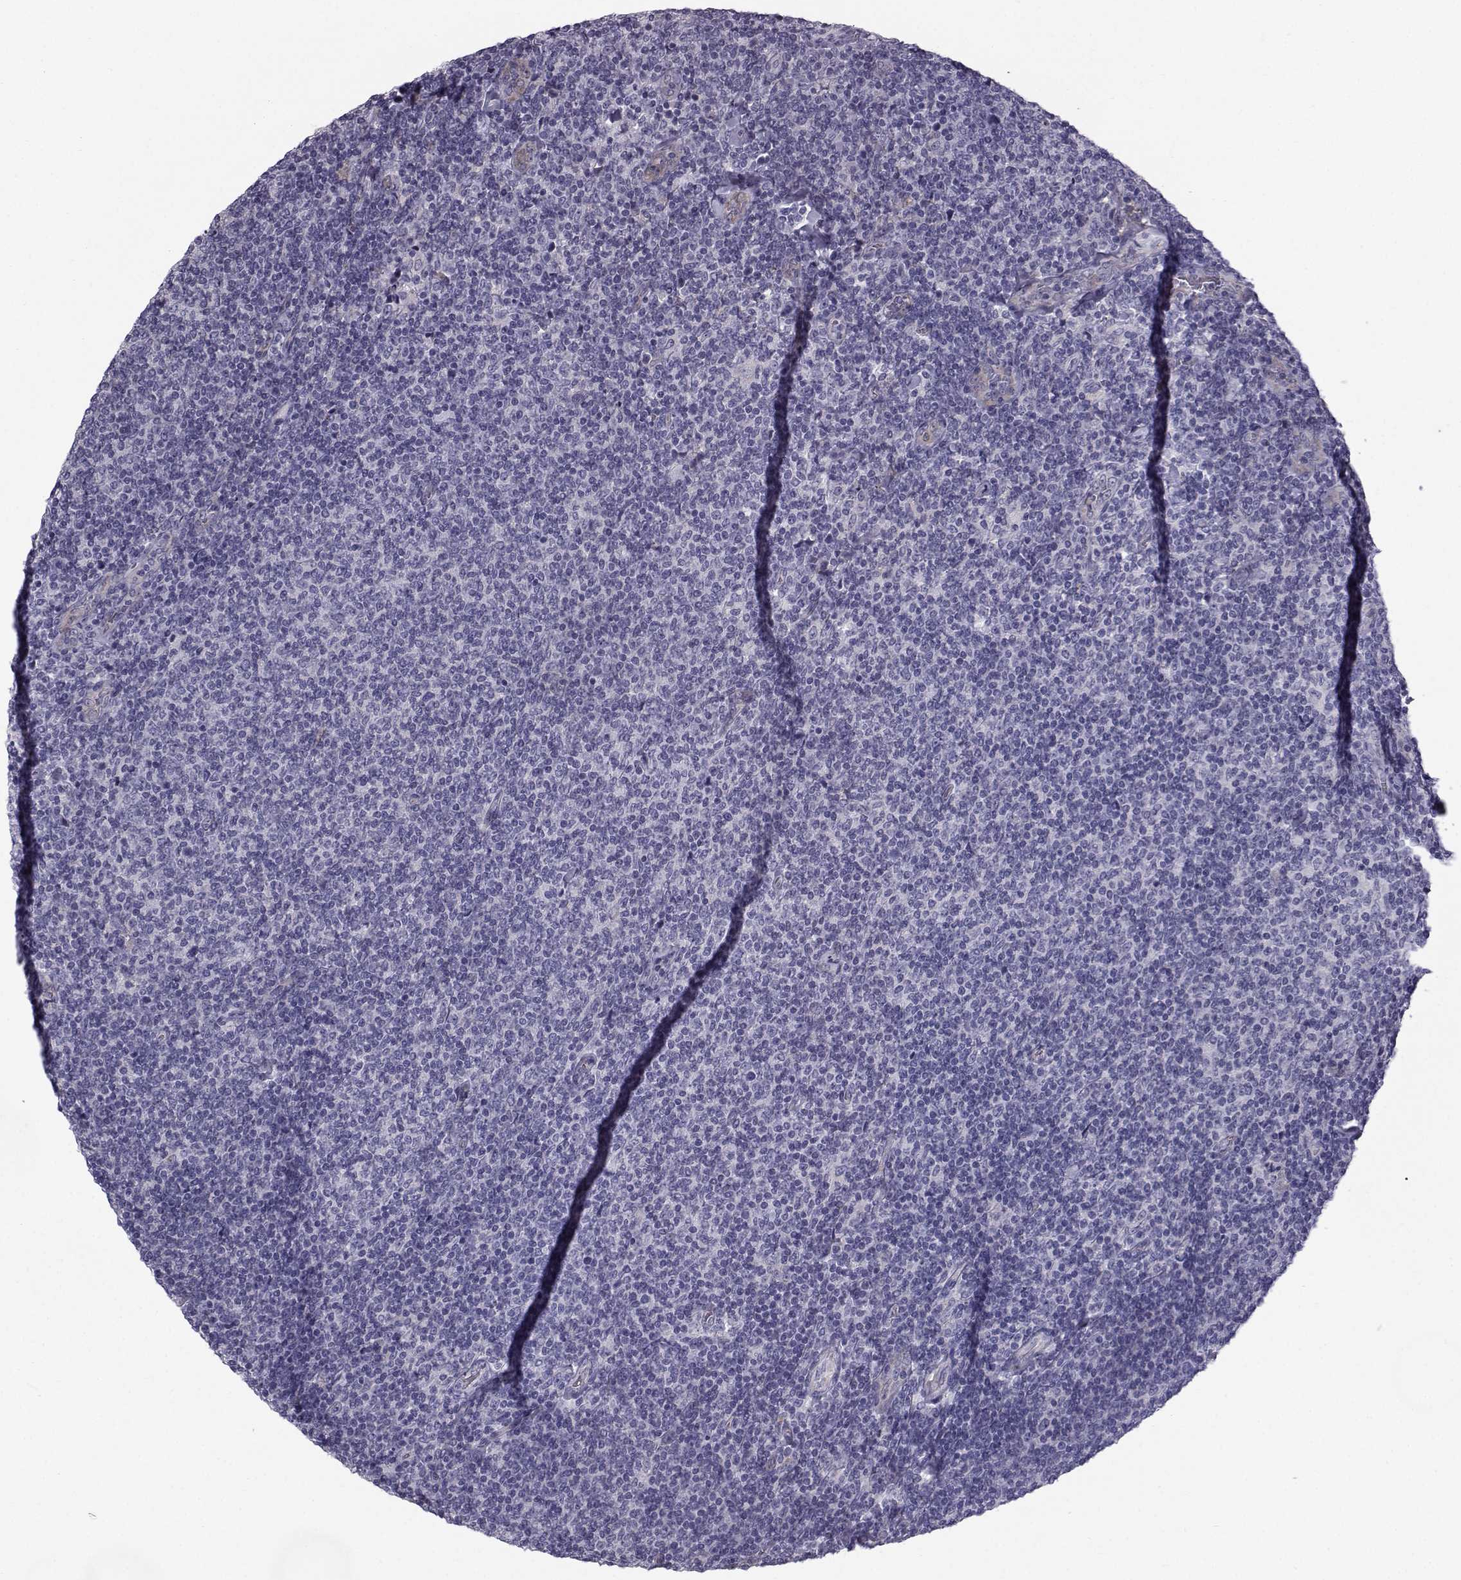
{"staining": {"intensity": "negative", "quantity": "none", "location": "none"}, "tissue": "lymphoma", "cell_type": "Tumor cells", "image_type": "cancer", "snomed": [{"axis": "morphology", "description": "Malignant lymphoma, non-Hodgkin's type, Low grade"}, {"axis": "topography", "description": "Lymph node"}], "caption": "The IHC image has no significant expression in tumor cells of low-grade malignant lymphoma, non-Hodgkin's type tissue.", "gene": "CALCR", "patient": {"sex": "male", "age": 52}}